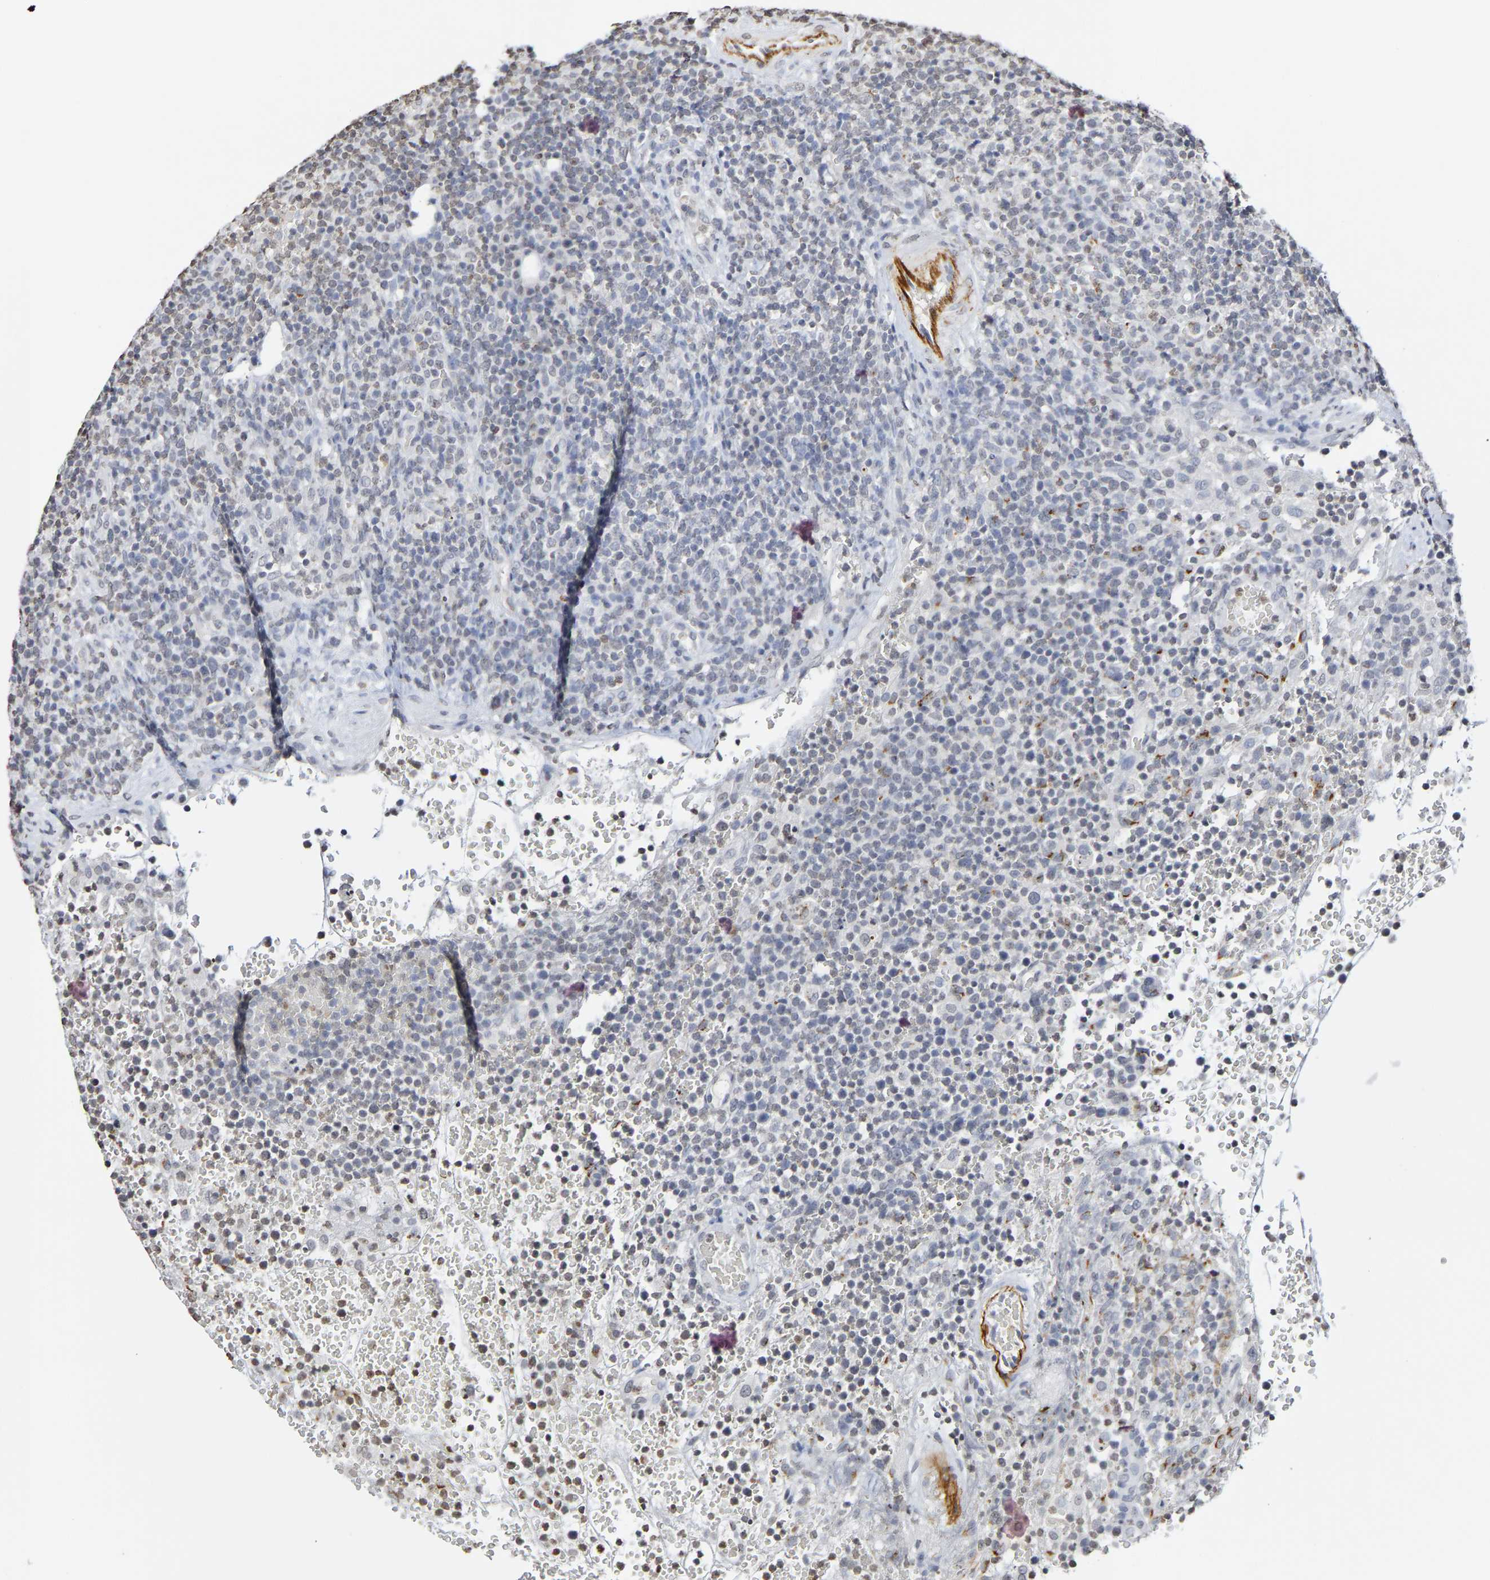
{"staining": {"intensity": "negative", "quantity": "none", "location": "none"}, "tissue": "lymphoma", "cell_type": "Tumor cells", "image_type": "cancer", "snomed": [{"axis": "morphology", "description": "Malignant lymphoma, non-Hodgkin's type, High grade"}, {"axis": "topography", "description": "Lymph node"}], "caption": "Tumor cells show no significant positivity in high-grade malignant lymphoma, non-Hodgkin's type.", "gene": "ATF4", "patient": {"sex": "male", "age": 61}}